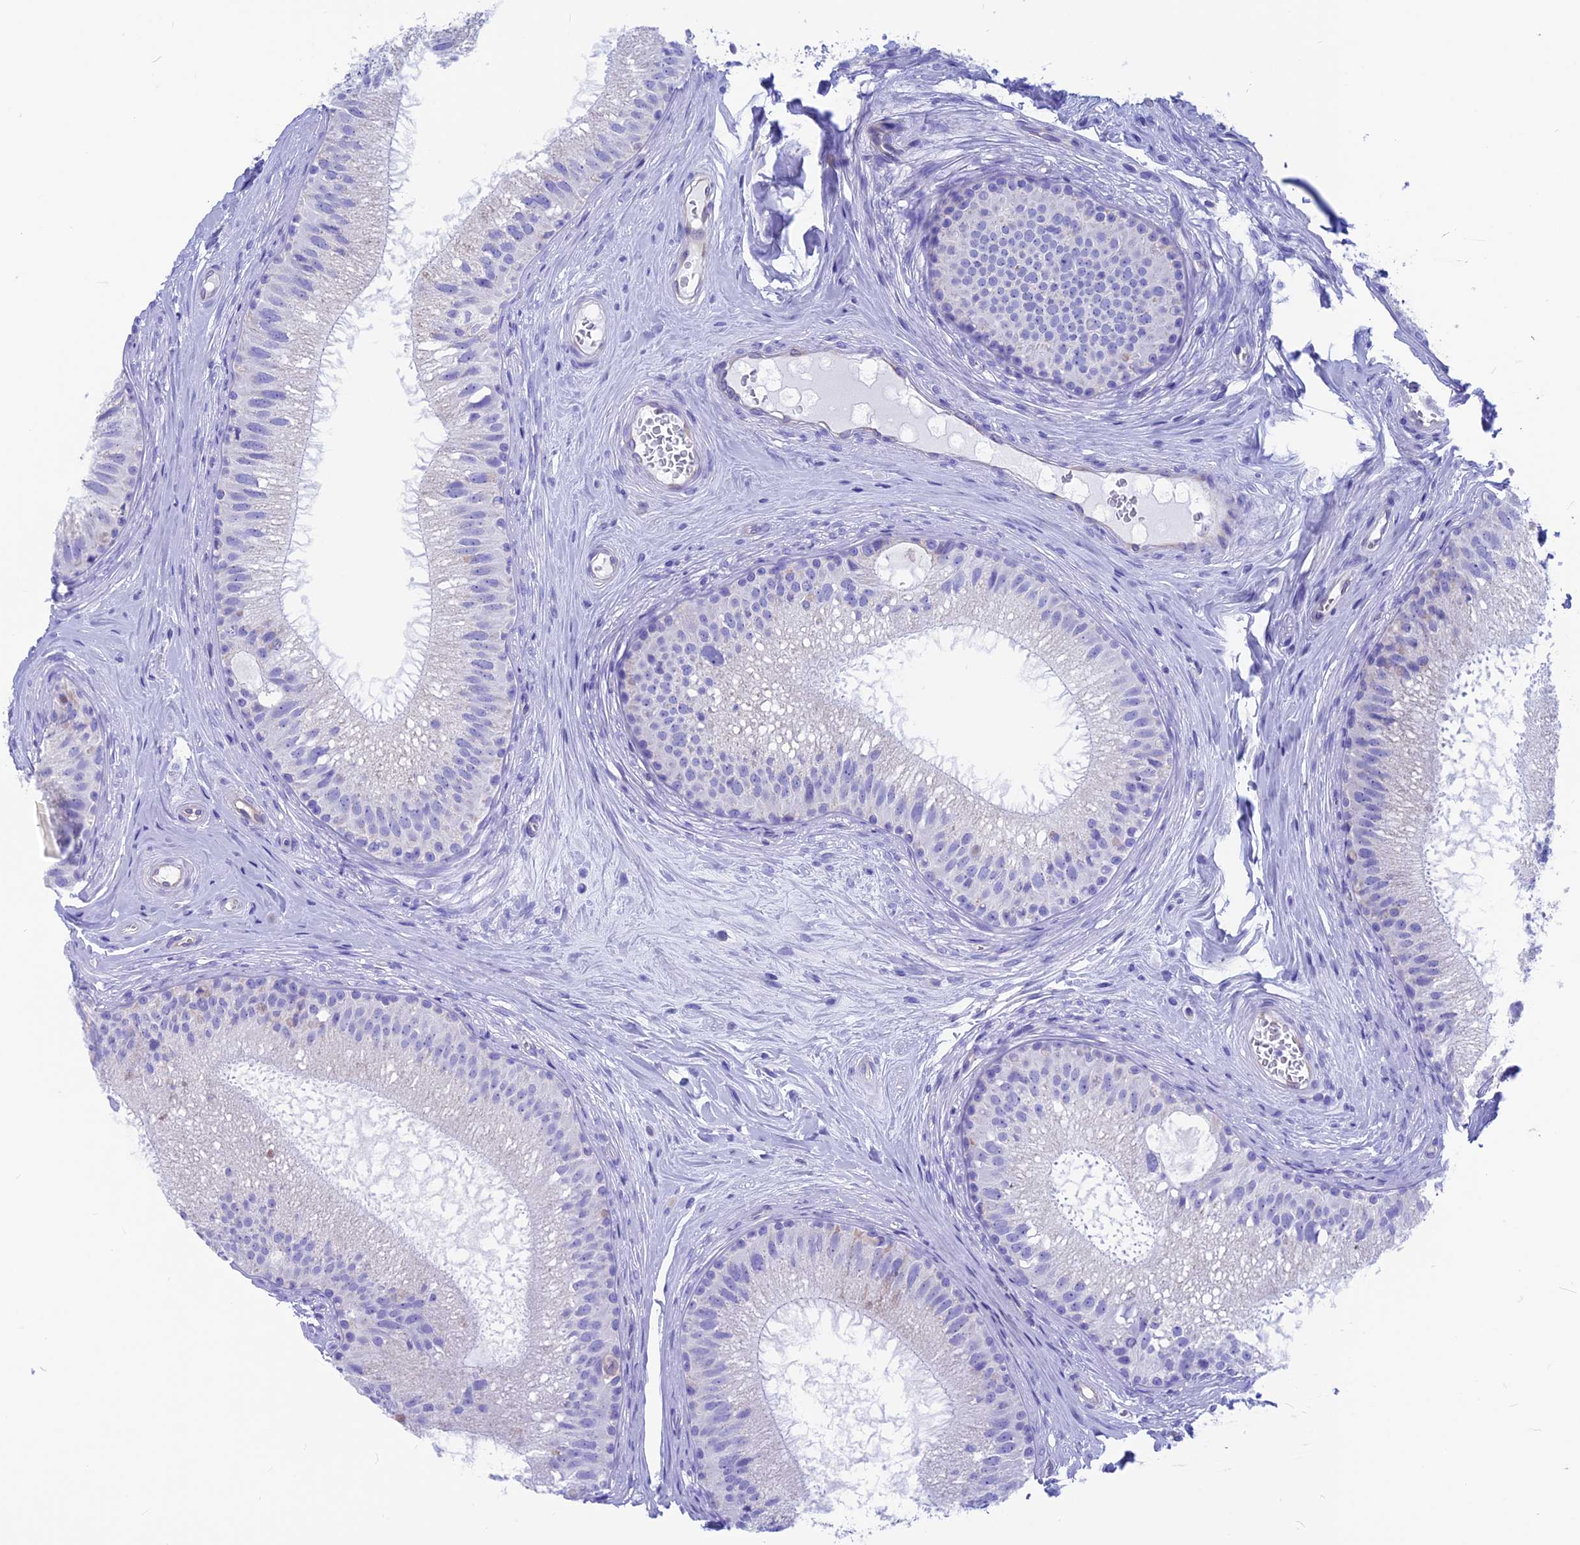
{"staining": {"intensity": "negative", "quantity": "none", "location": "none"}, "tissue": "epididymis", "cell_type": "Glandular cells", "image_type": "normal", "snomed": [{"axis": "morphology", "description": "Normal tissue, NOS"}, {"axis": "topography", "description": "Epididymis"}], "caption": "Epididymis stained for a protein using IHC shows no positivity glandular cells.", "gene": "GNGT2", "patient": {"sex": "male", "age": 33}}